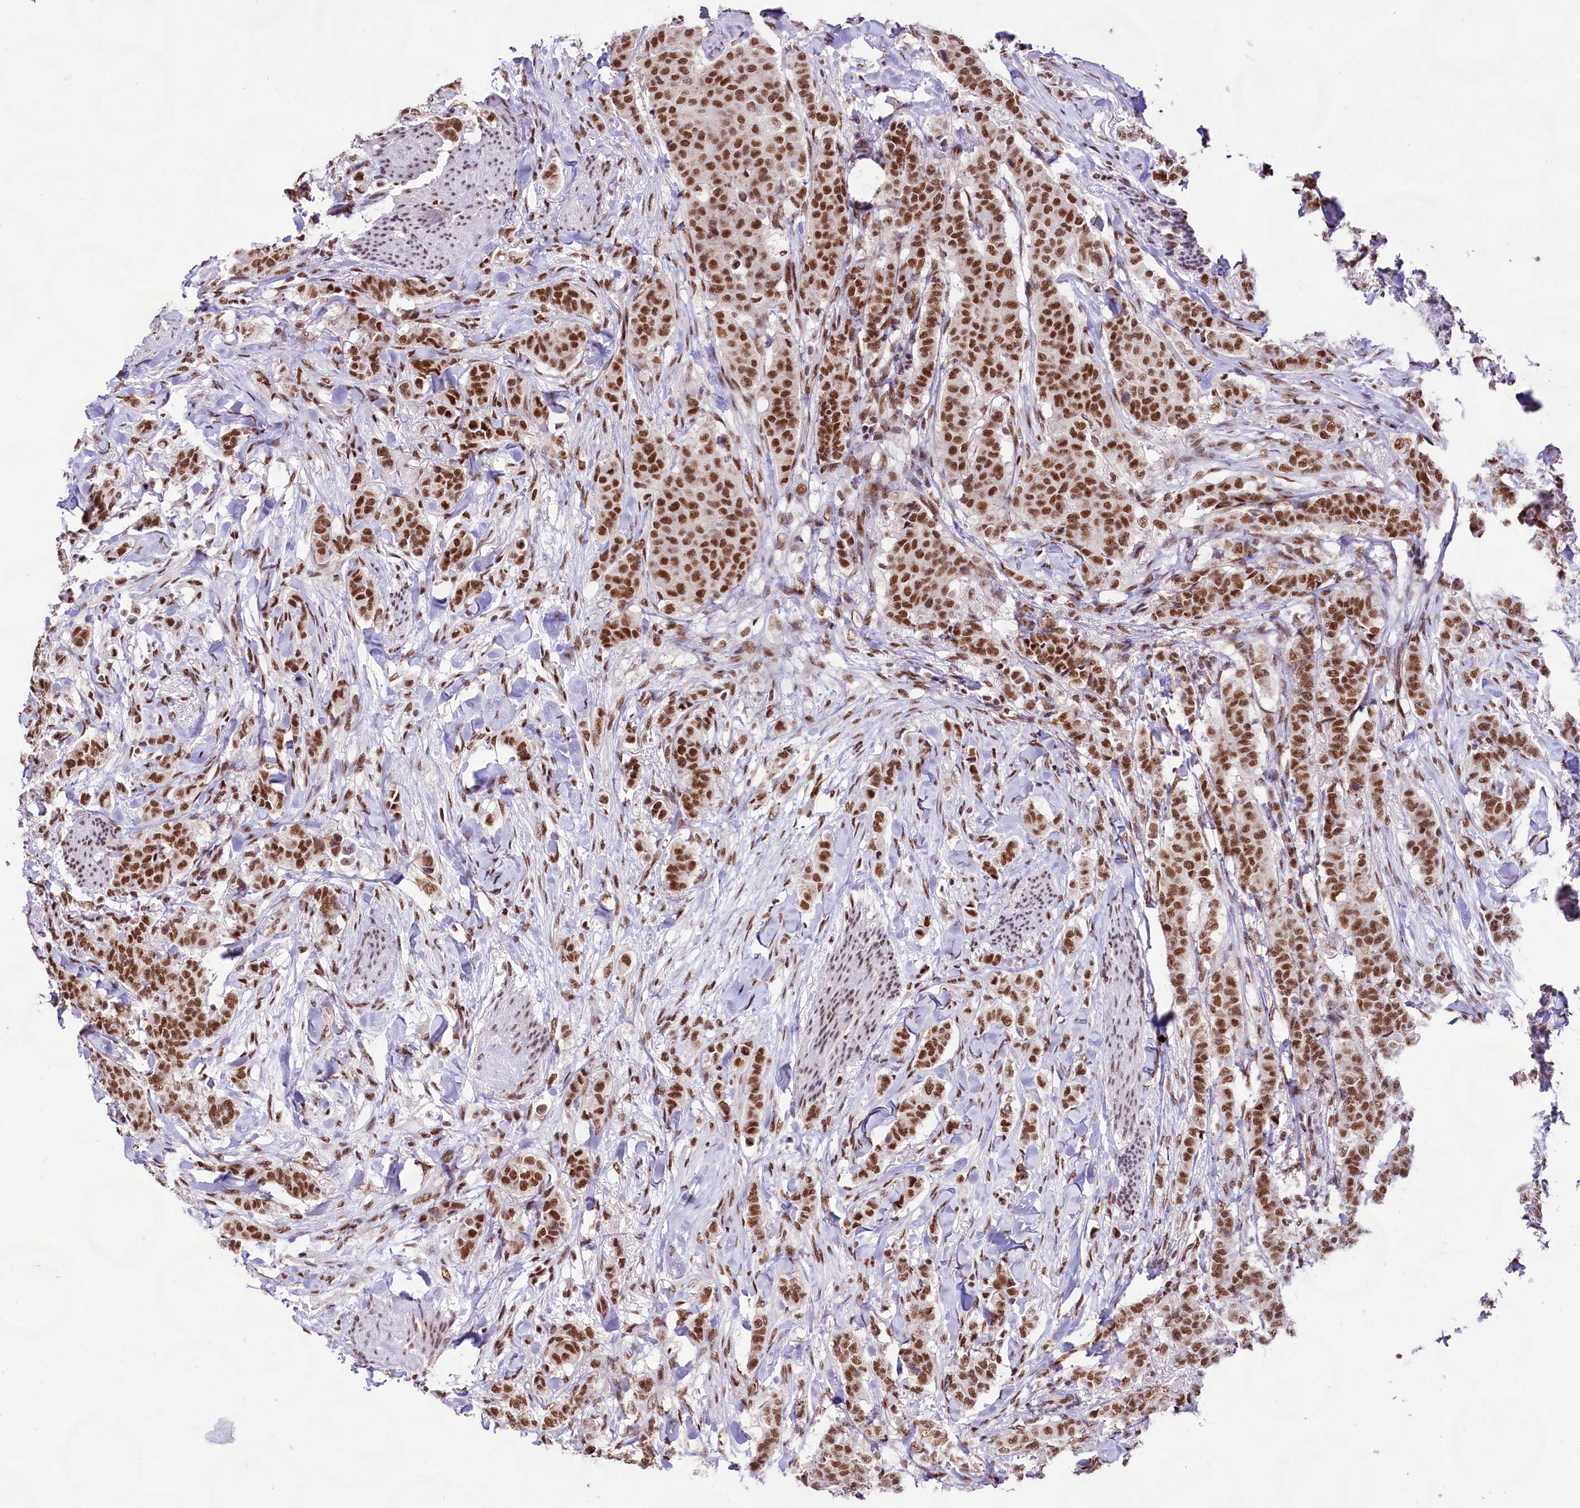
{"staining": {"intensity": "strong", "quantity": ">75%", "location": "nuclear"}, "tissue": "breast cancer", "cell_type": "Tumor cells", "image_type": "cancer", "snomed": [{"axis": "morphology", "description": "Duct carcinoma"}, {"axis": "topography", "description": "Breast"}], "caption": "Approximately >75% of tumor cells in human breast cancer show strong nuclear protein positivity as visualized by brown immunohistochemical staining.", "gene": "HIRA", "patient": {"sex": "female", "age": 40}}